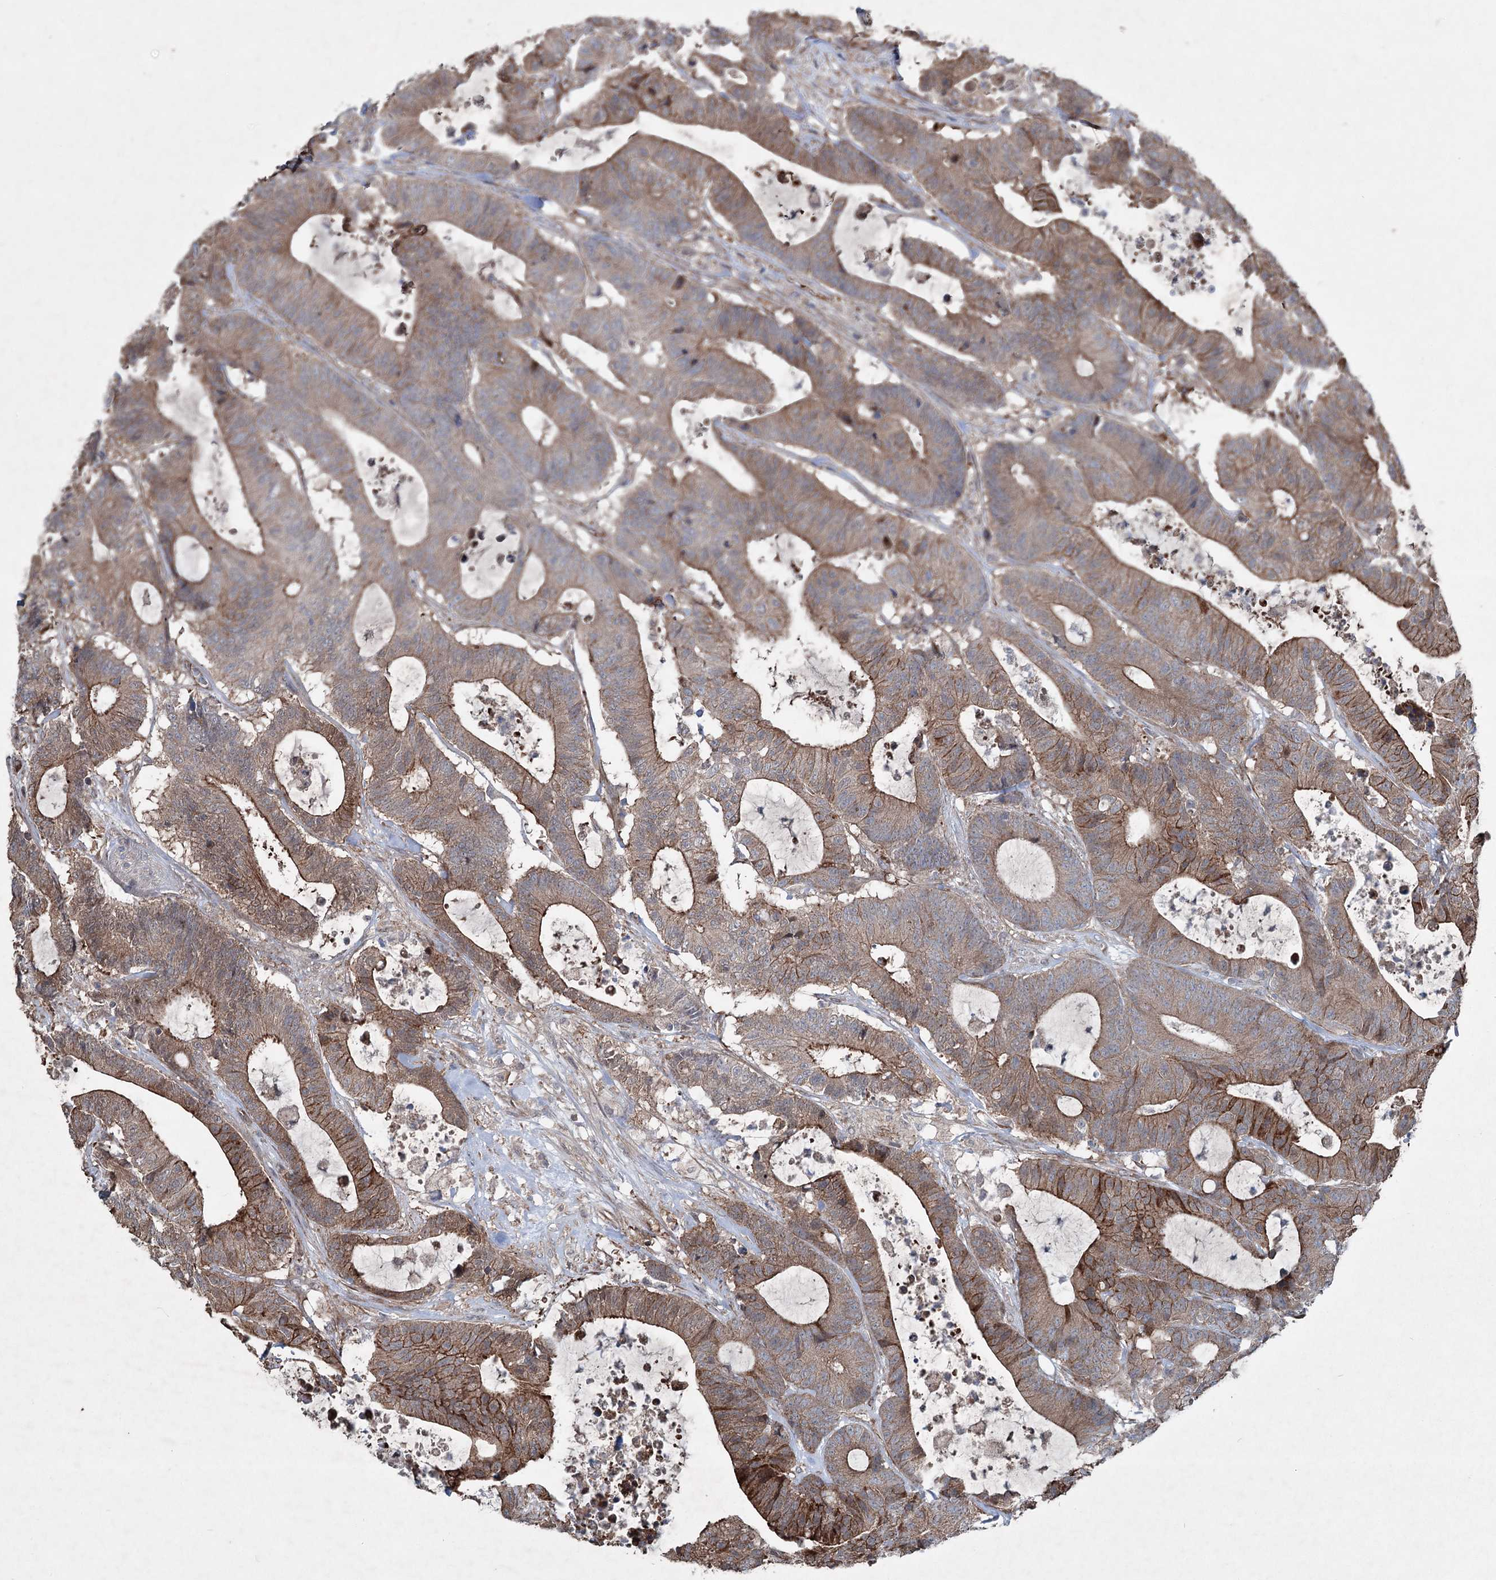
{"staining": {"intensity": "moderate", "quantity": ">75%", "location": "cytoplasmic/membranous"}, "tissue": "colorectal cancer", "cell_type": "Tumor cells", "image_type": "cancer", "snomed": [{"axis": "morphology", "description": "Adenocarcinoma, NOS"}, {"axis": "topography", "description": "Colon"}], "caption": "IHC photomicrograph of neoplastic tissue: human colorectal cancer (adenocarcinoma) stained using immunohistochemistry demonstrates medium levels of moderate protein expression localized specifically in the cytoplasmic/membranous of tumor cells, appearing as a cytoplasmic/membranous brown color.", "gene": "SERINC5", "patient": {"sex": "female", "age": 84}}